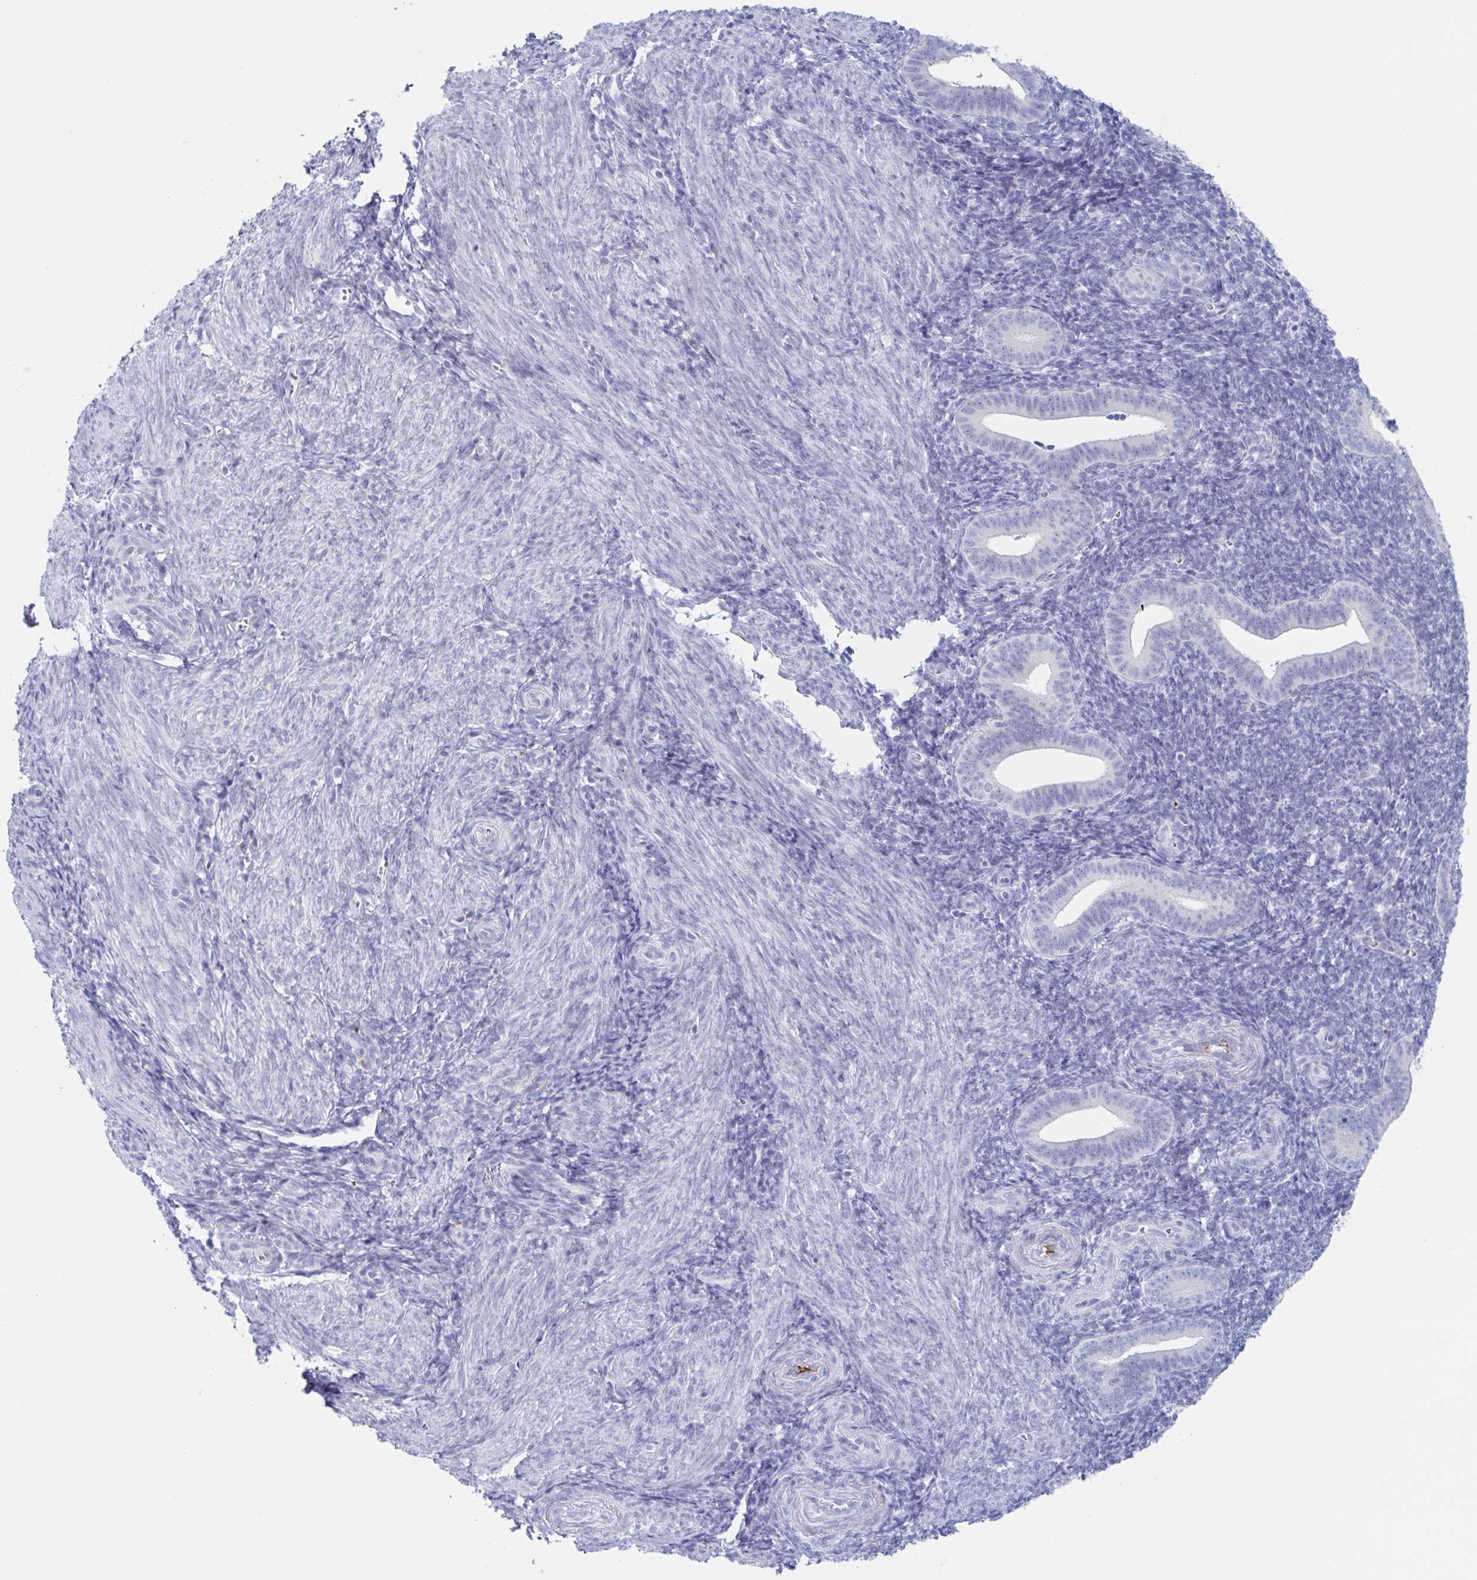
{"staining": {"intensity": "negative", "quantity": "none", "location": "none"}, "tissue": "endometrium", "cell_type": "Cells in endometrial stroma", "image_type": "normal", "snomed": [{"axis": "morphology", "description": "Normal tissue, NOS"}, {"axis": "topography", "description": "Endometrium"}], "caption": "Cells in endometrial stroma show no significant positivity in normal endometrium. The staining was performed using DAB (3,3'-diaminobenzidine) to visualize the protein expression in brown, while the nuclei were stained in blue with hematoxylin (Magnification: 20x).", "gene": "NT5C3B", "patient": {"sex": "female", "age": 25}}